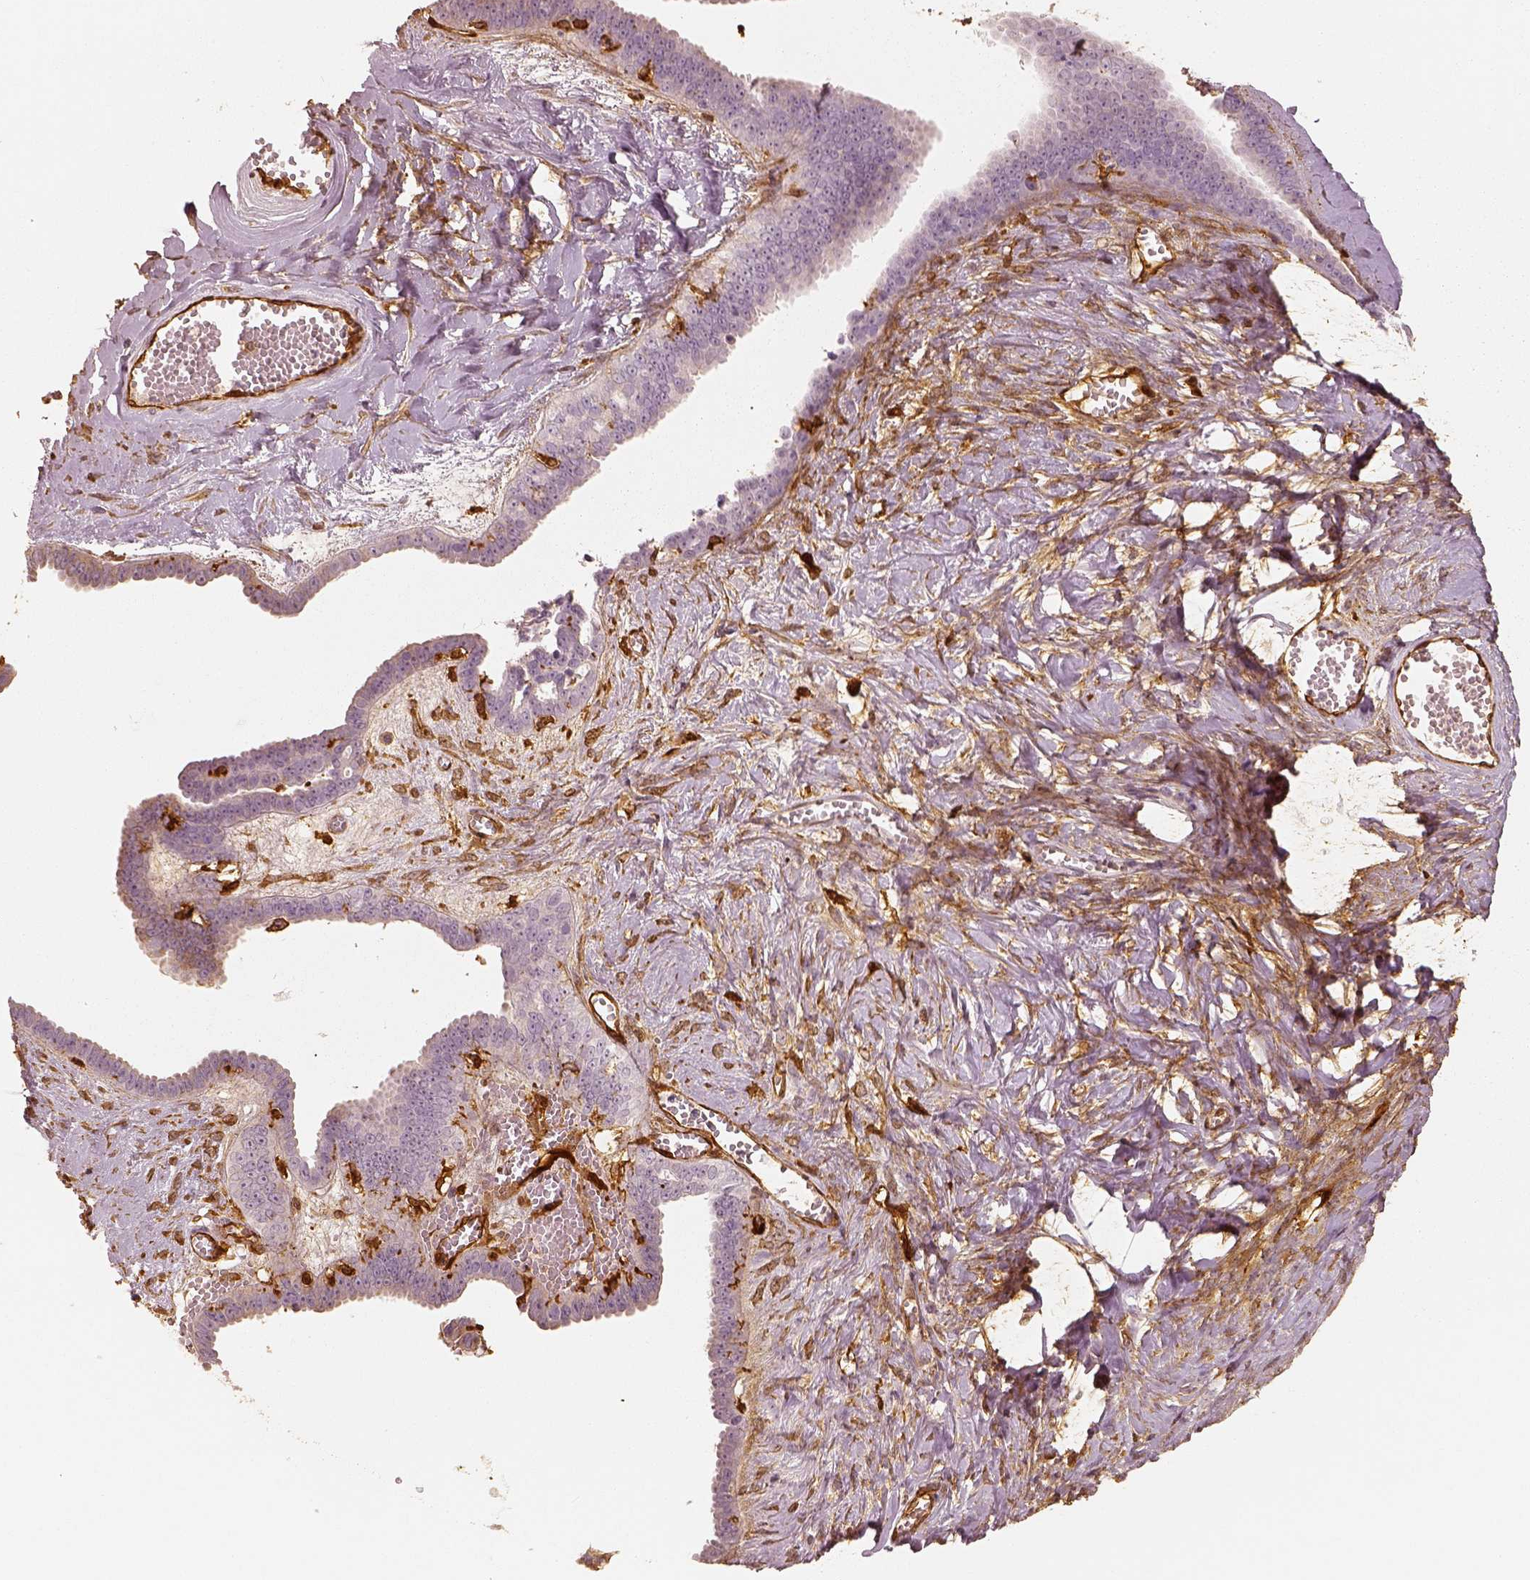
{"staining": {"intensity": "moderate", "quantity": "25%-75%", "location": "cytoplasmic/membranous"}, "tissue": "ovarian cancer", "cell_type": "Tumor cells", "image_type": "cancer", "snomed": [{"axis": "morphology", "description": "Cystadenocarcinoma, serous, NOS"}, {"axis": "topography", "description": "Ovary"}], "caption": "Protein expression analysis of human ovarian cancer (serous cystadenocarcinoma) reveals moderate cytoplasmic/membranous staining in about 25%-75% of tumor cells. Nuclei are stained in blue.", "gene": "FSCN1", "patient": {"sex": "female", "age": 71}}